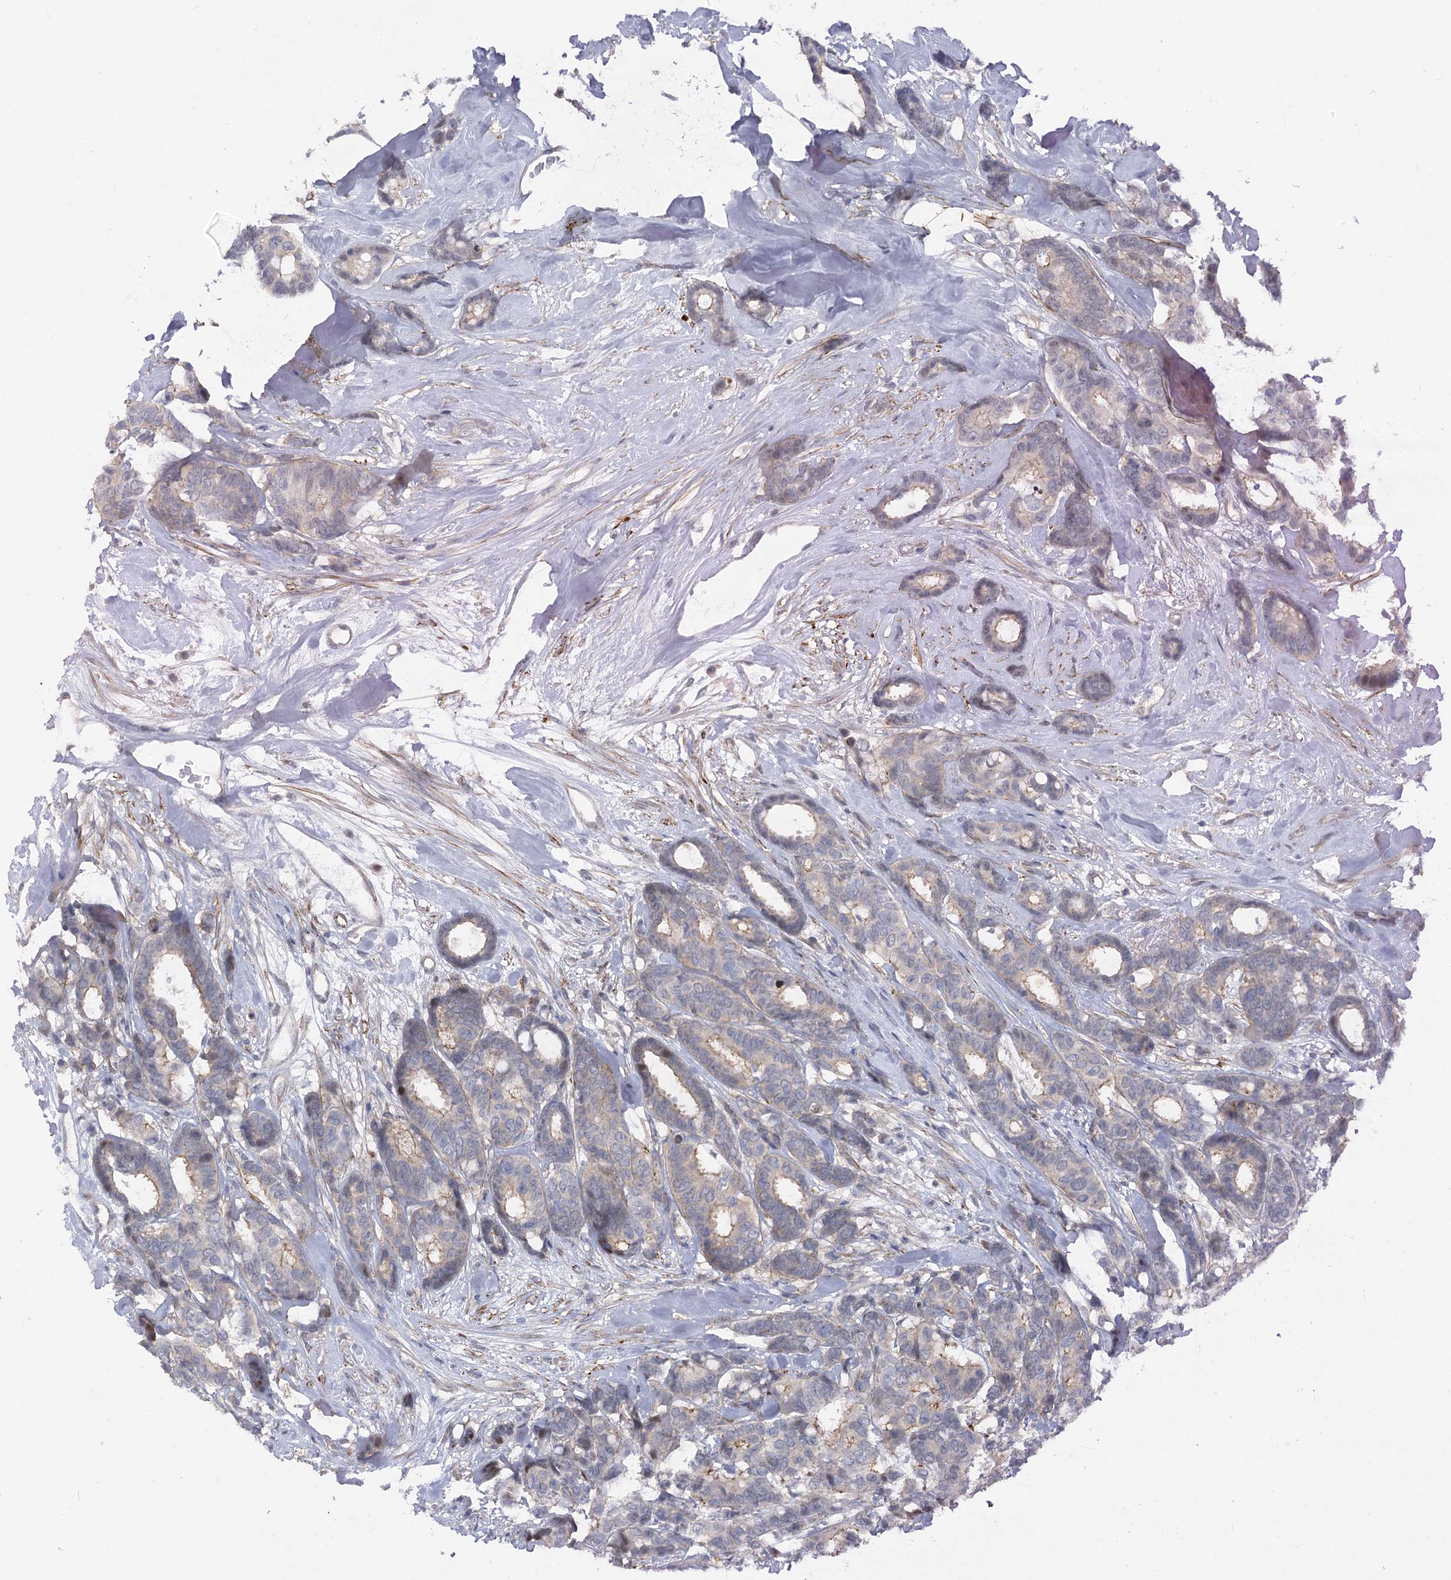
{"staining": {"intensity": "weak", "quantity": "<25%", "location": "cytoplasmic/membranous"}, "tissue": "breast cancer", "cell_type": "Tumor cells", "image_type": "cancer", "snomed": [{"axis": "morphology", "description": "Duct carcinoma"}, {"axis": "topography", "description": "Breast"}], "caption": "This is an IHC micrograph of infiltrating ductal carcinoma (breast). There is no staining in tumor cells.", "gene": "ARSI", "patient": {"sex": "female", "age": 87}}